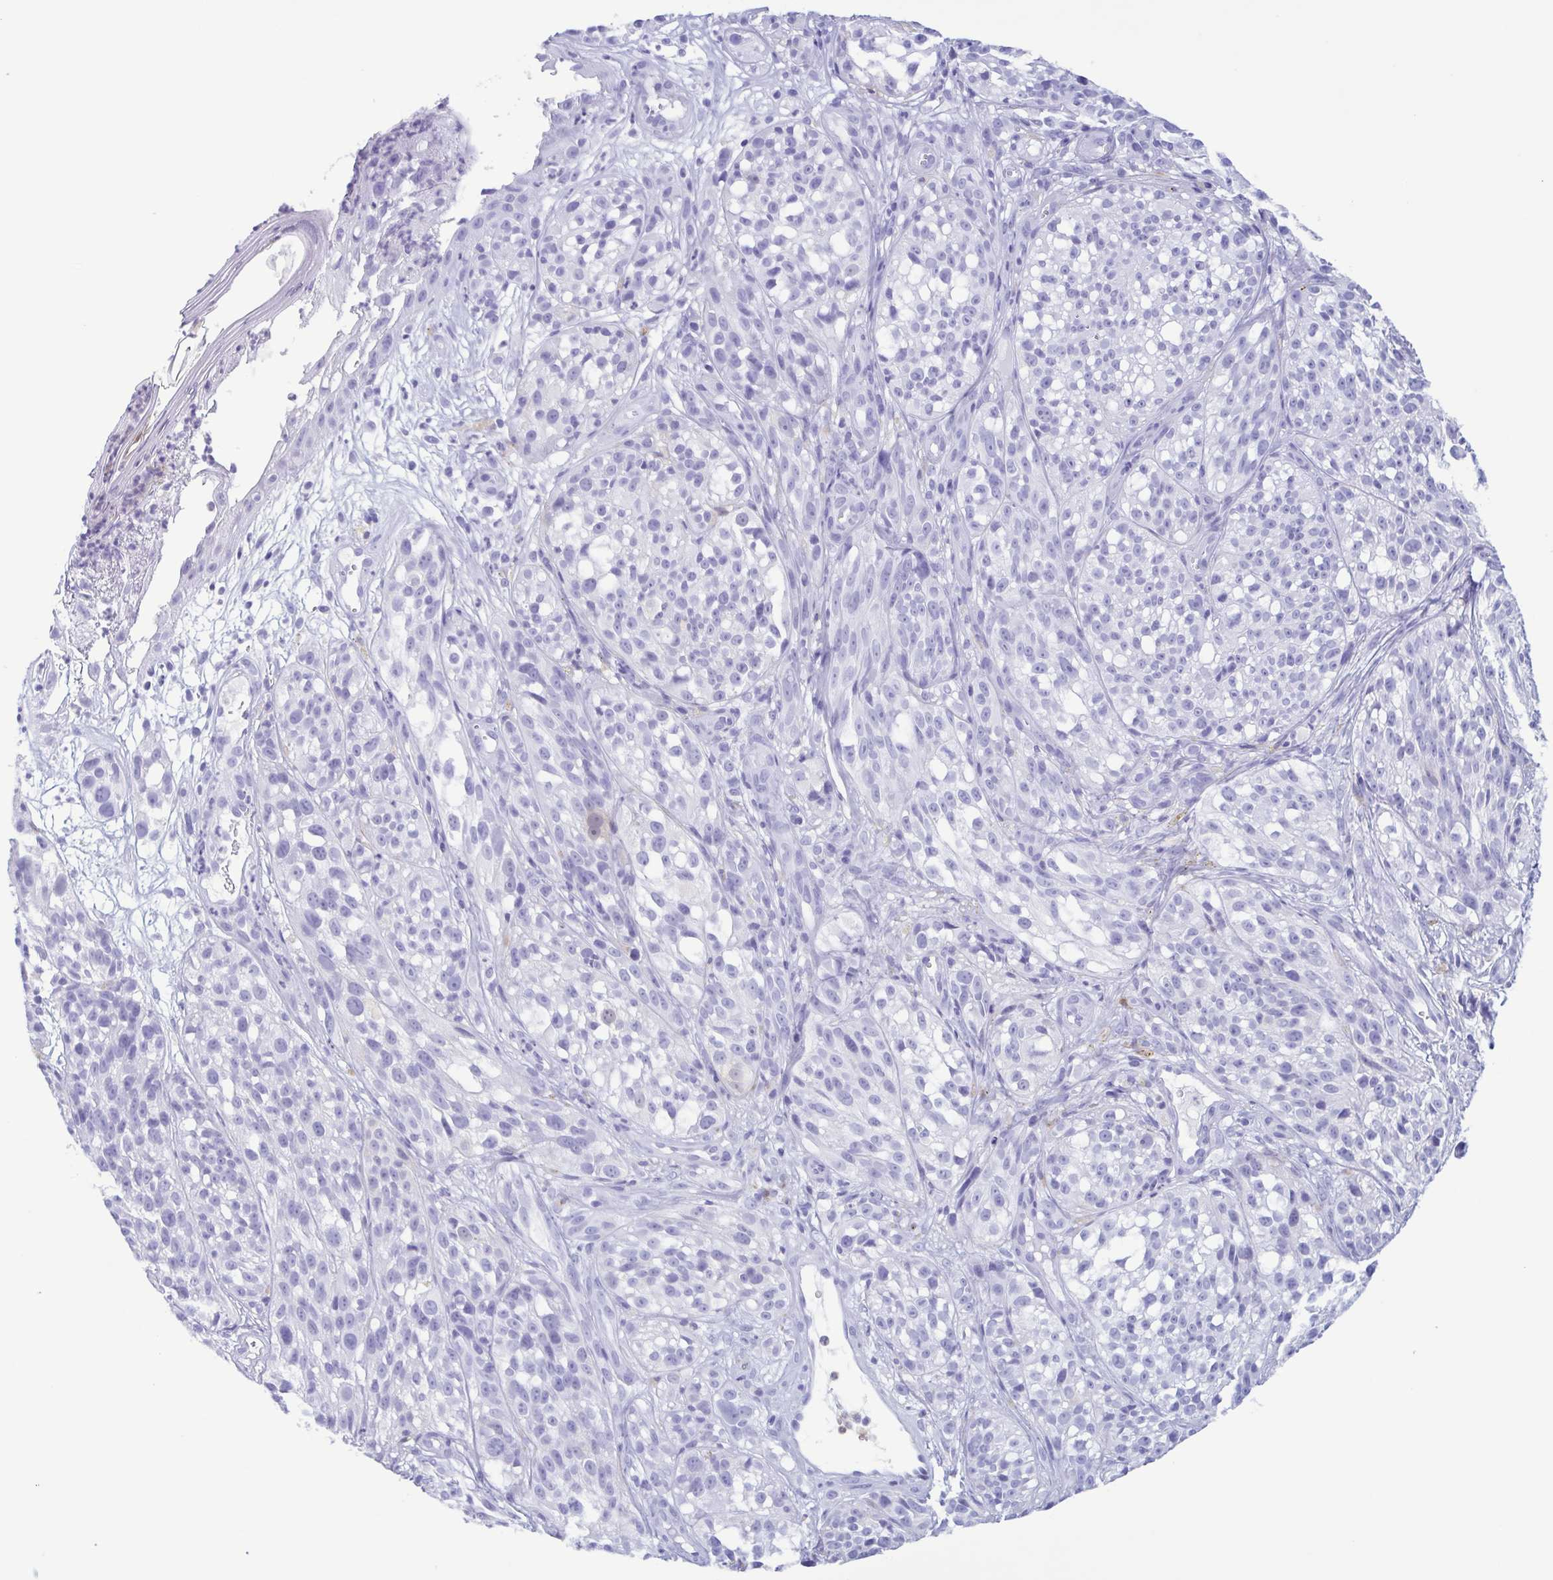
{"staining": {"intensity": "negative", "quantity": "none", "location": "none"}, "tissue": "melanoma", "cell_type": "Tumor cells", "image_type": "cancer", "snomed": [{"axis": "morphology", "description": "Malignant melanoma, NOS"}, {"axis": "topography", "description": "Skin"}], "caption": "This image is of malignant melanoma stained with immunohistochemistry to label a protein in brown with the nuclei are counter-stained blue. There is no staining in tumor cells.", "gene": "LTF", "patient": {"sex": "female", "age": 85}}